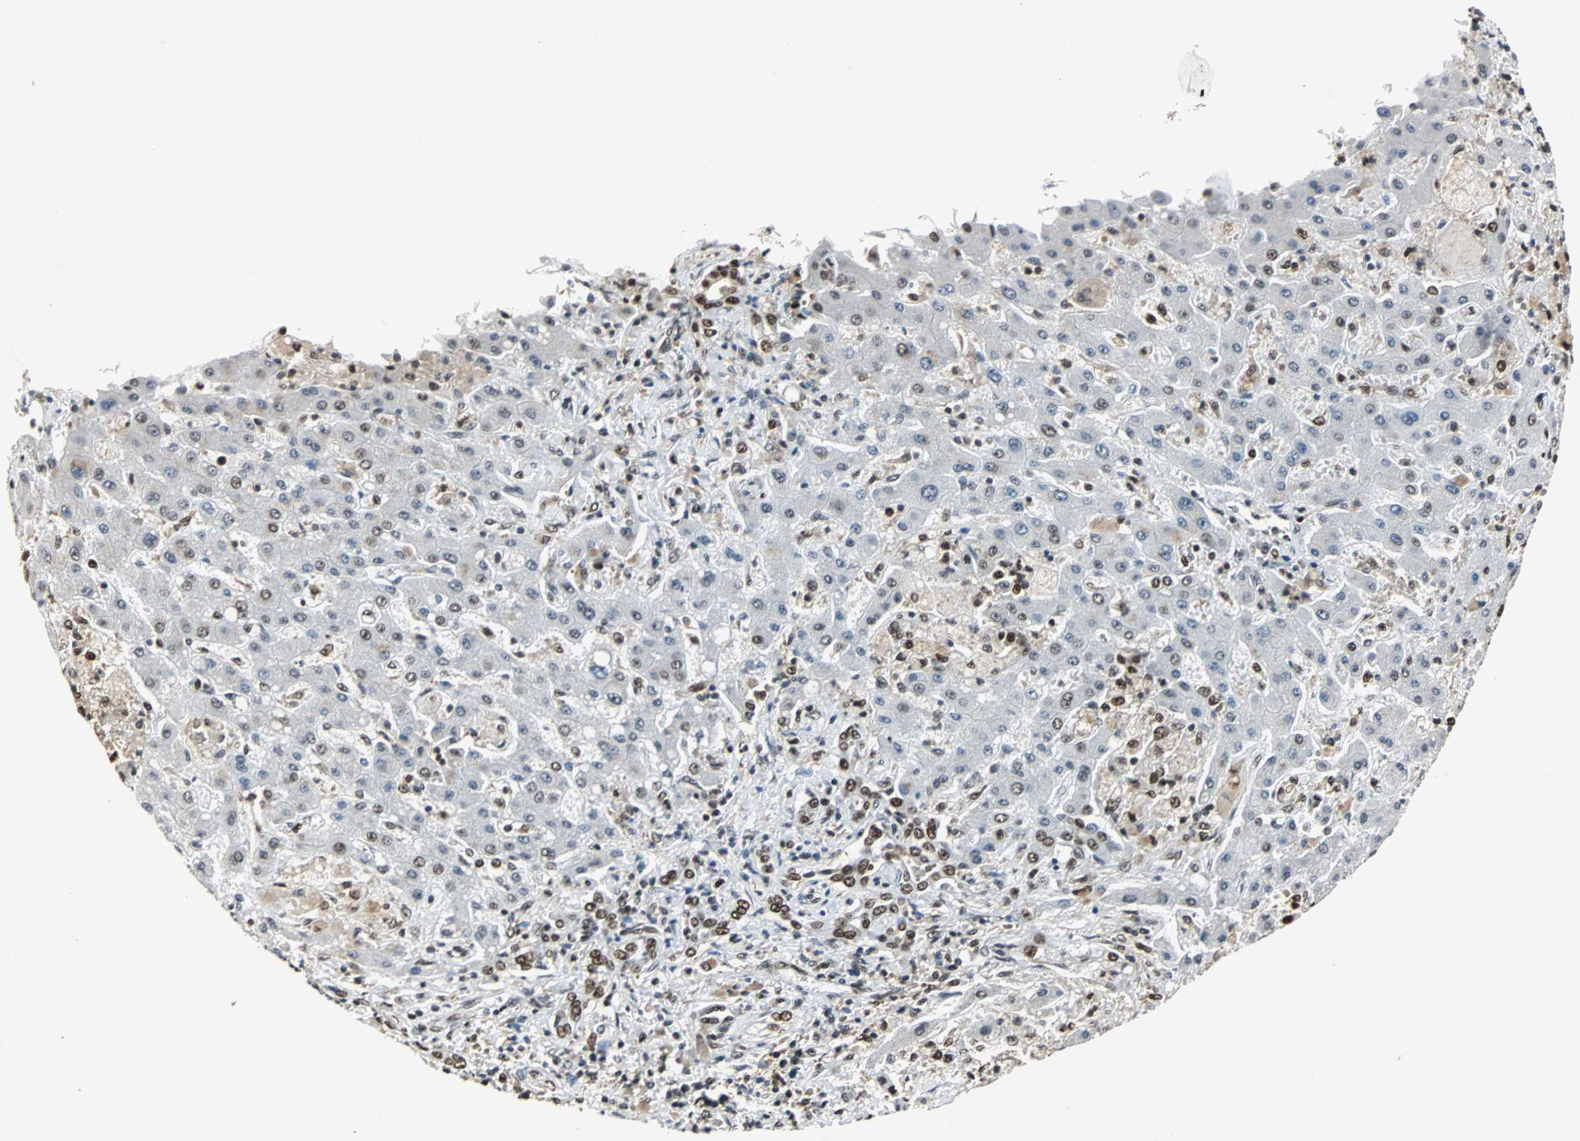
{"staining": {"intensity": "strong", "quantity": ">75%", "location": "nuclear"}, "tissue": "liver cancer", "cell_type": "Tumor cells", "image_type": "cancer", "snomed": [{"axis": "morphology", "description": "Cholangiocarcinoma"}, {"axis": "topography", "description": "Liver"}], "caption": "This micrograph demonstrates immunohistochemistry staining of human liver cholangiocarcinoma, with high strong nuclear expression in about >75% of tumor cells.", "gene": "XRCC4", "patient": {"sex": "male", "age": 50}}